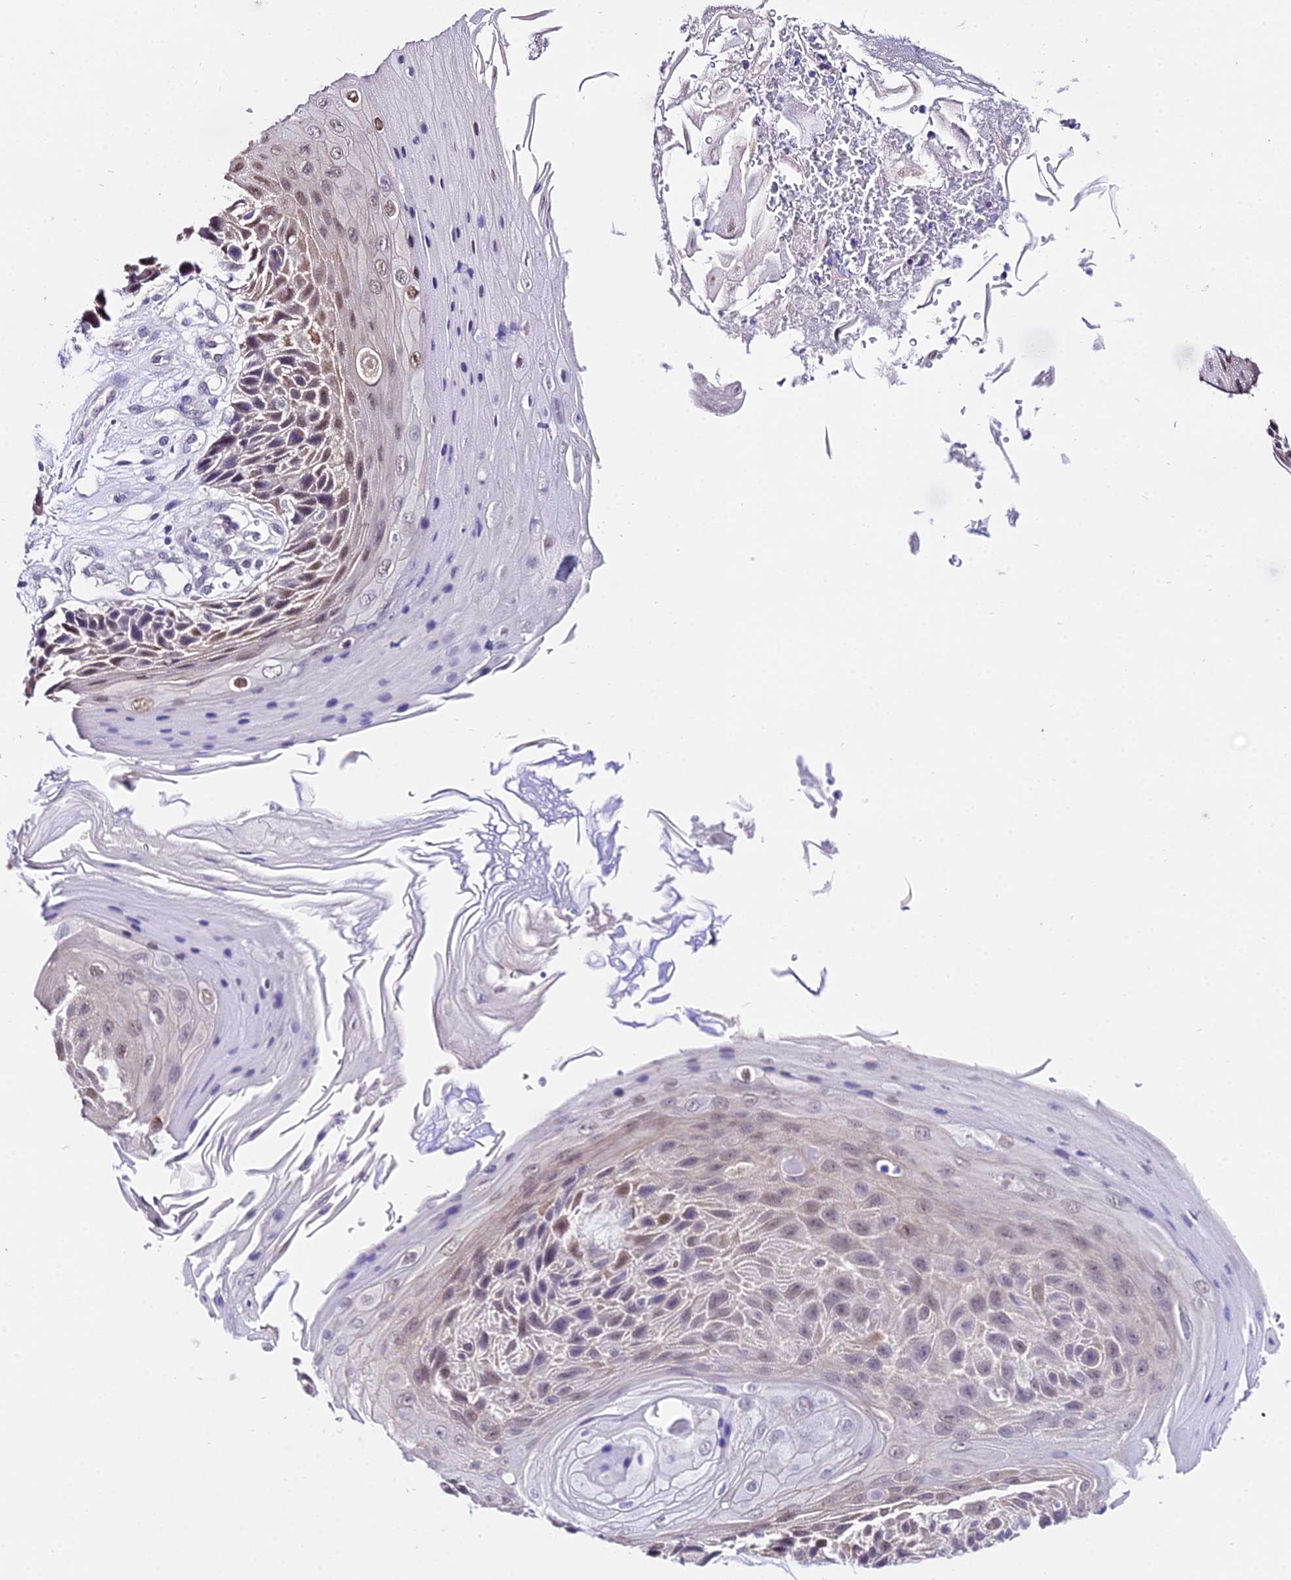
{"staining": {"intensity": "moderate", "quantity": "<25%", "location": "cytoplasmic/membranous"}, "tissue": "skin cancer", "cell_type": "Tumor cells", "image_type": "cancer", "snomed": [{"axis": "morphology", "description": "Squamous cell carcinoma, NOS"}, {"axis": "topography", "description": "Skin"}], "caption": "The histopathology image displays immunohistochemical staining of skin cancer. There is moderate cytoplasmic/membranous expression is present in approximately <25% of tumor cells.", "gene": "POLR2I", "patient": {"sex": "female", "age": 88}}